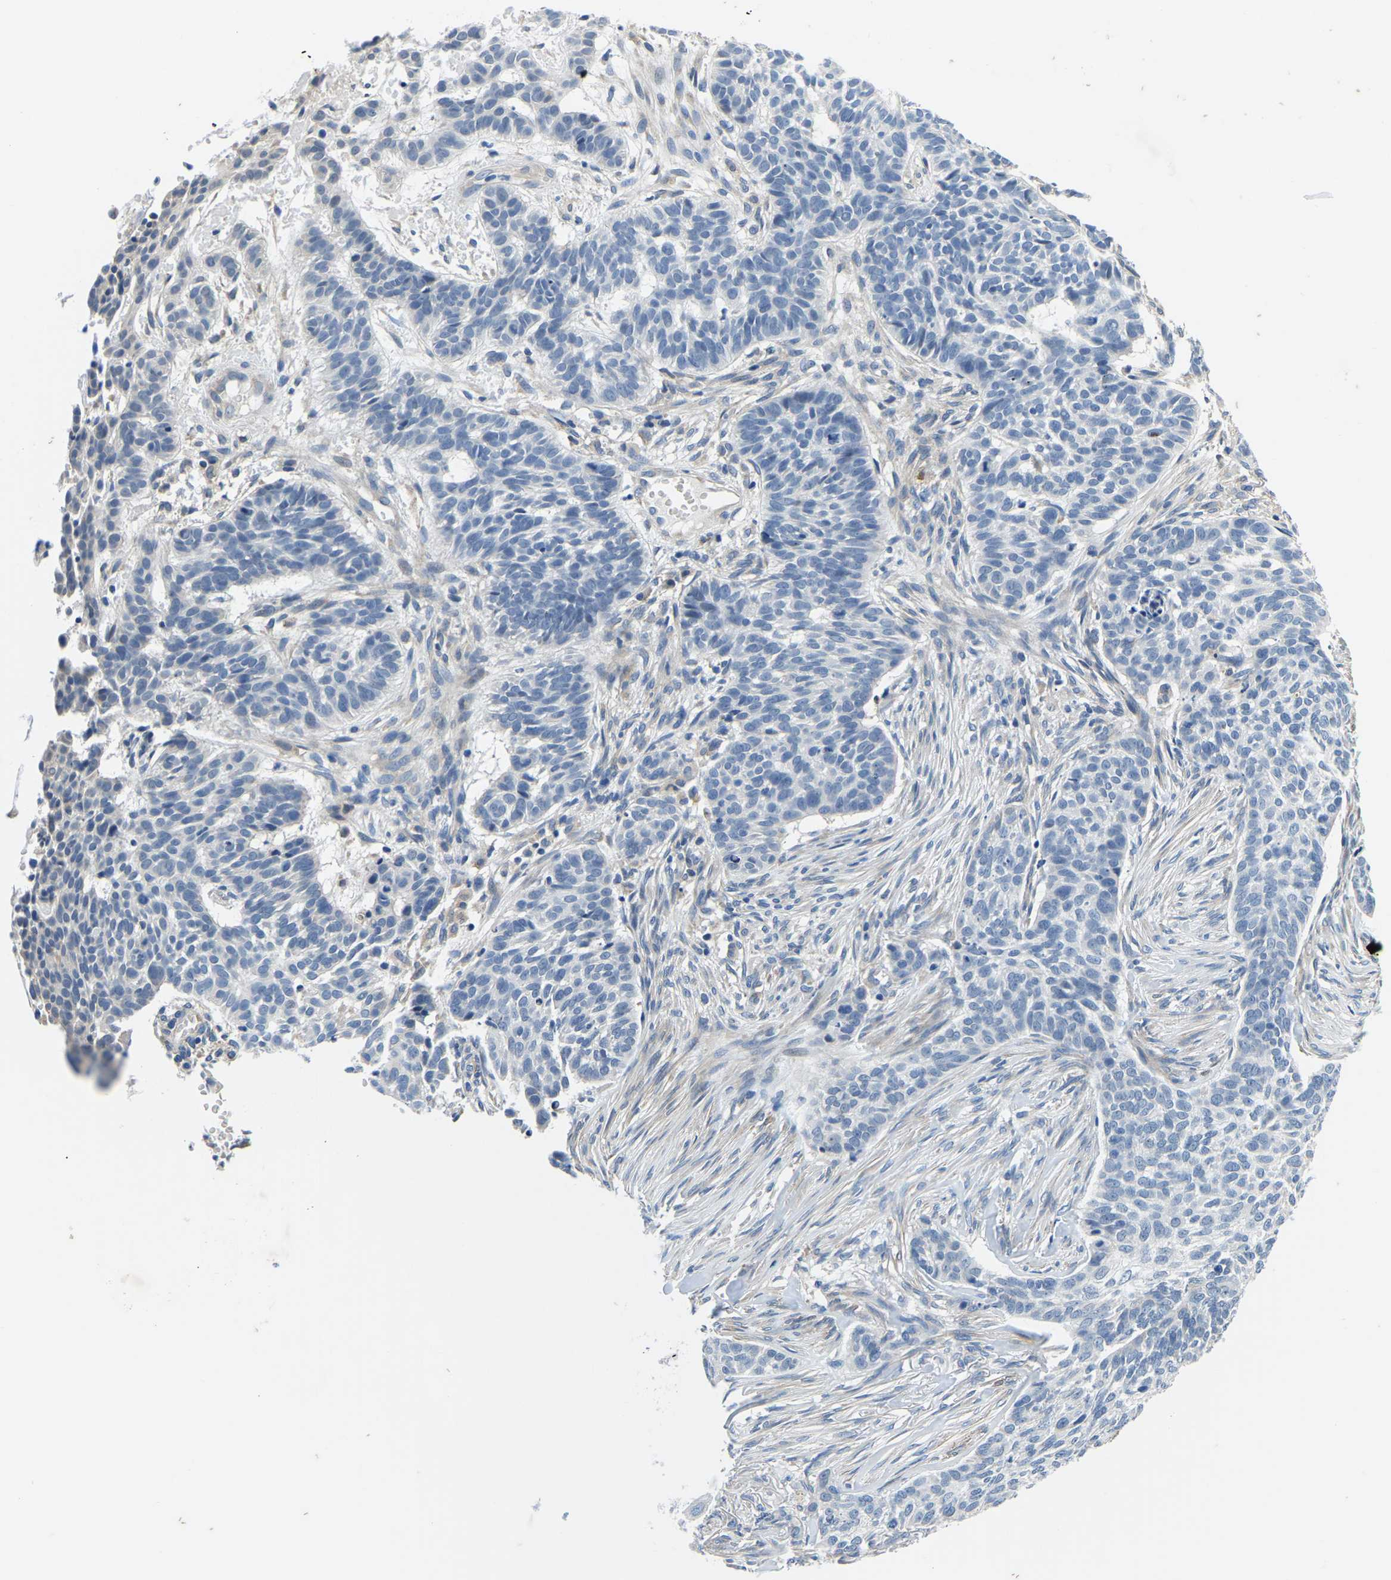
{"staining": {"intensity": "negative", "quantity": "none", "location": "none"}, "tissue": "skin cancer", "cell_type": "Tumor cells", "image_type": "cancer", "snomed": [{"axis": "morphology", "description": "Basal cell carcinoma"}, {"axis": "topography", "description": "Skin"}], "caption": "IHC photomicrograph of neoplastic tissue: human skin cancer stained with DAB (3,3'-diaminobenzidine) reveals no significant protein expression in tumor cells.", "gene": "LIAS", "patient": {"sex": "male", "age": 85}}